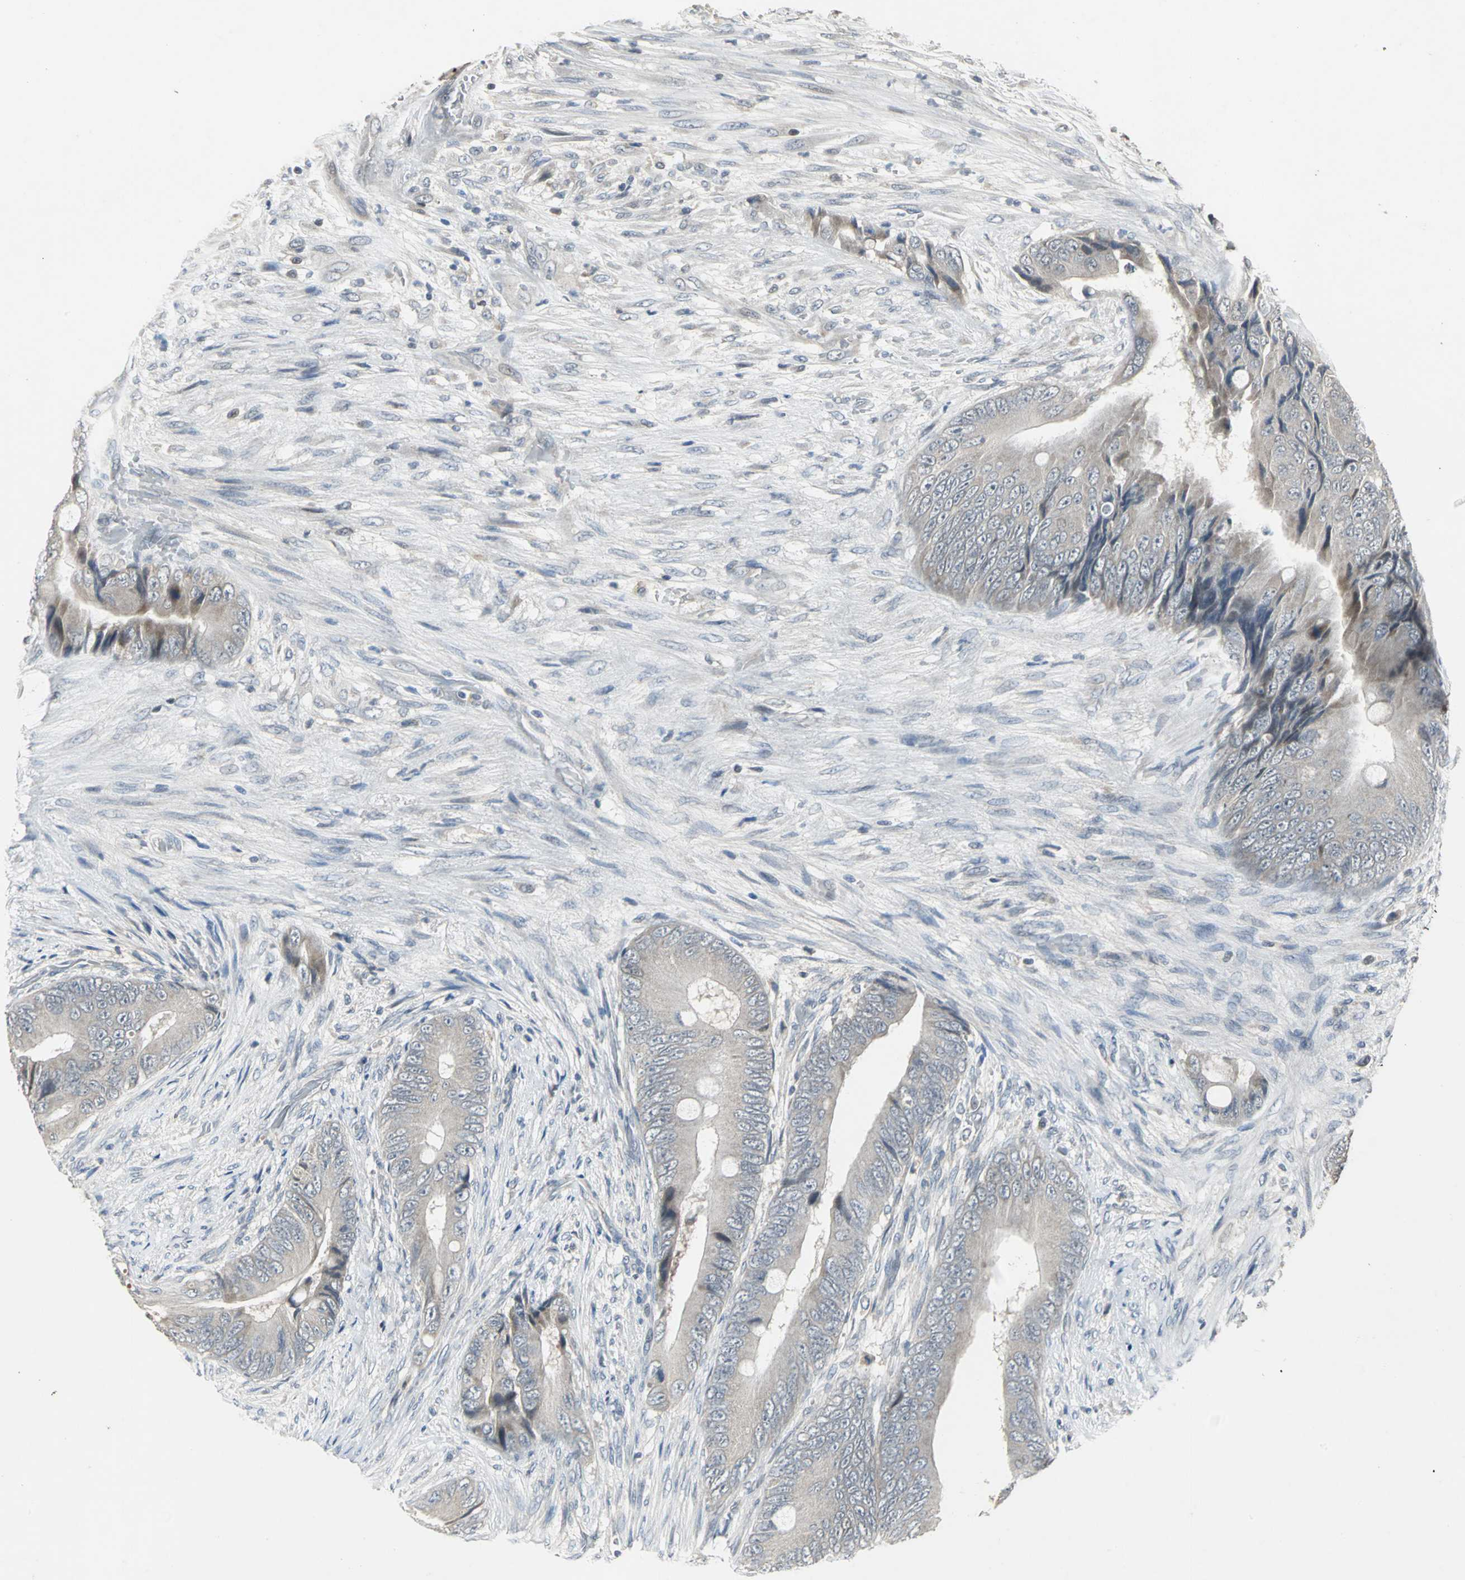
{"staining": {"intensity": "weak", "quantity": "25%-75%", "location": "cytoplasmic/membranous"}, "tissue": "colorectal cancer", "cell_type": "Tumor cells", "image_type": "cancer", "snomed": [{"axis": "morphology", "description": "Adenocarcinoma, NOS"}, {"axis": "topography", "description": "Rectum"}], "caption": "Immunohistochemistry (IHC) (DAB) staining of colorectal cancer (adenocarcinoma) demonstrates weak cytoplasmic/membranous protein staining in approximately 25%-75% of tumor cells.", "gene": "JADE3", "patient": {"sex": "female", "age": 77}}